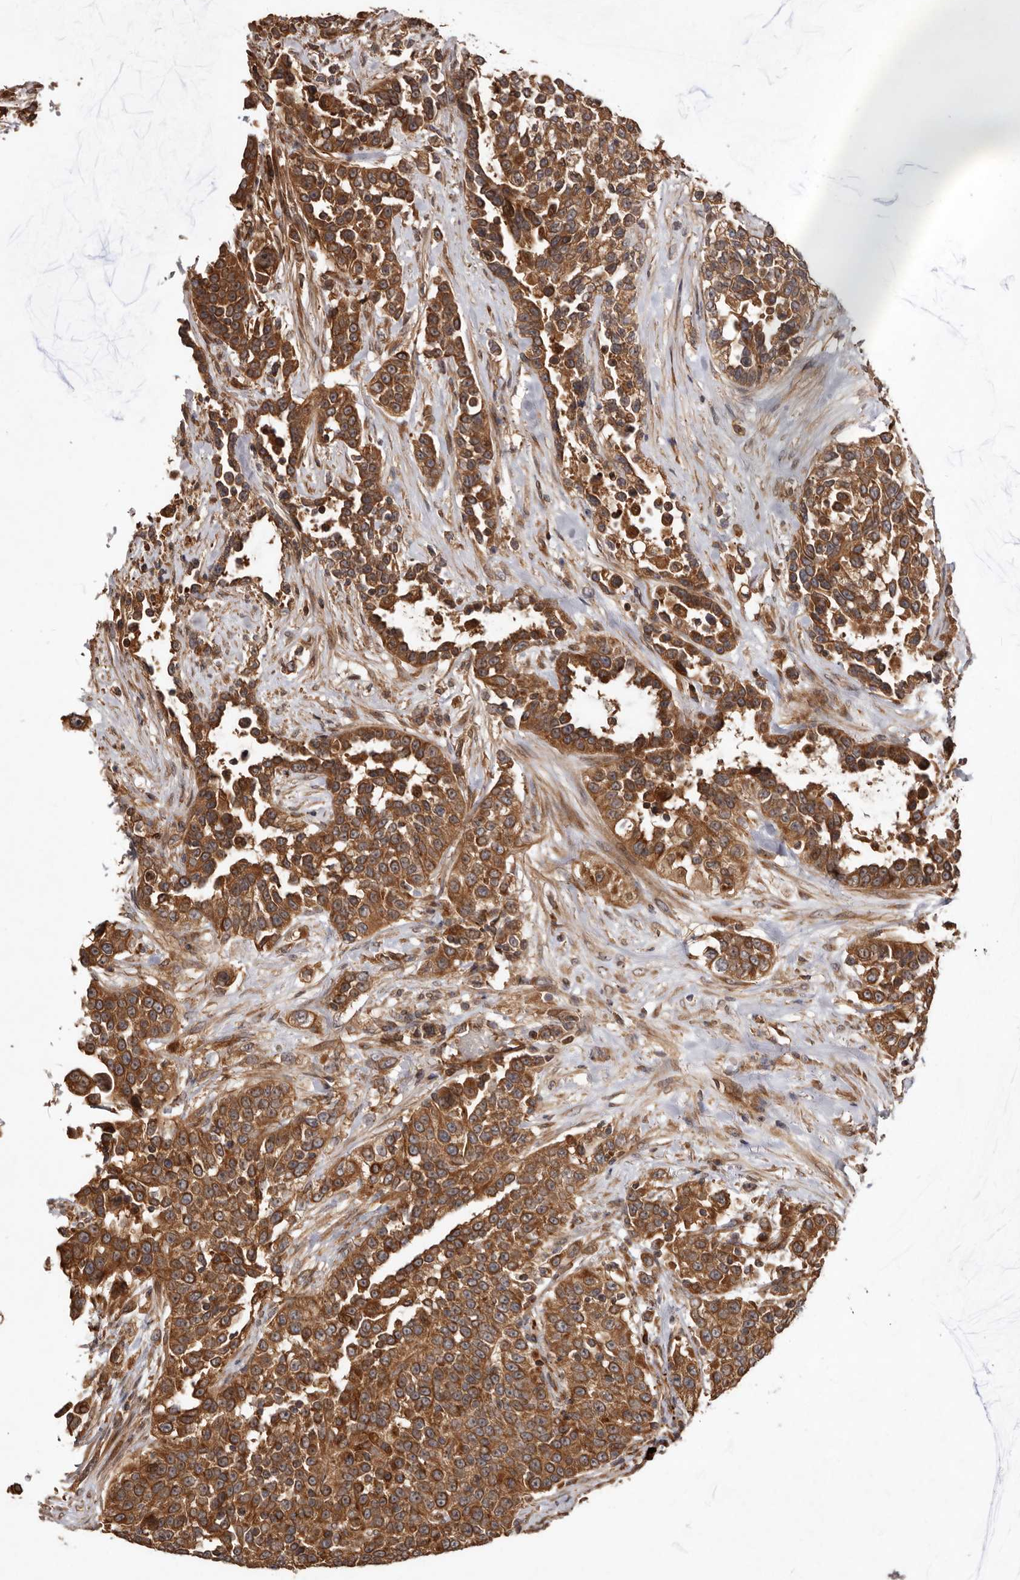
{"staining": {"intensity": "moderate", "quantity": ">75%", "location": "cytoplasmic/membranous"}, "tissue": "urothelial cancer", "cell_type": "Tumor cells", "image_type": "cancer", "snomed": [{"axis": "morphology", "description": "Urothelial carcinoma, High grade"}, {"axis": "topography", "description": "Urinary bladder"}], "caption": "Human urothelial cancer stained with a protein marker reveals moderate staining in tumor cells.", "gene": "STK36", "patient": {"sex": "female", "age": 80}}